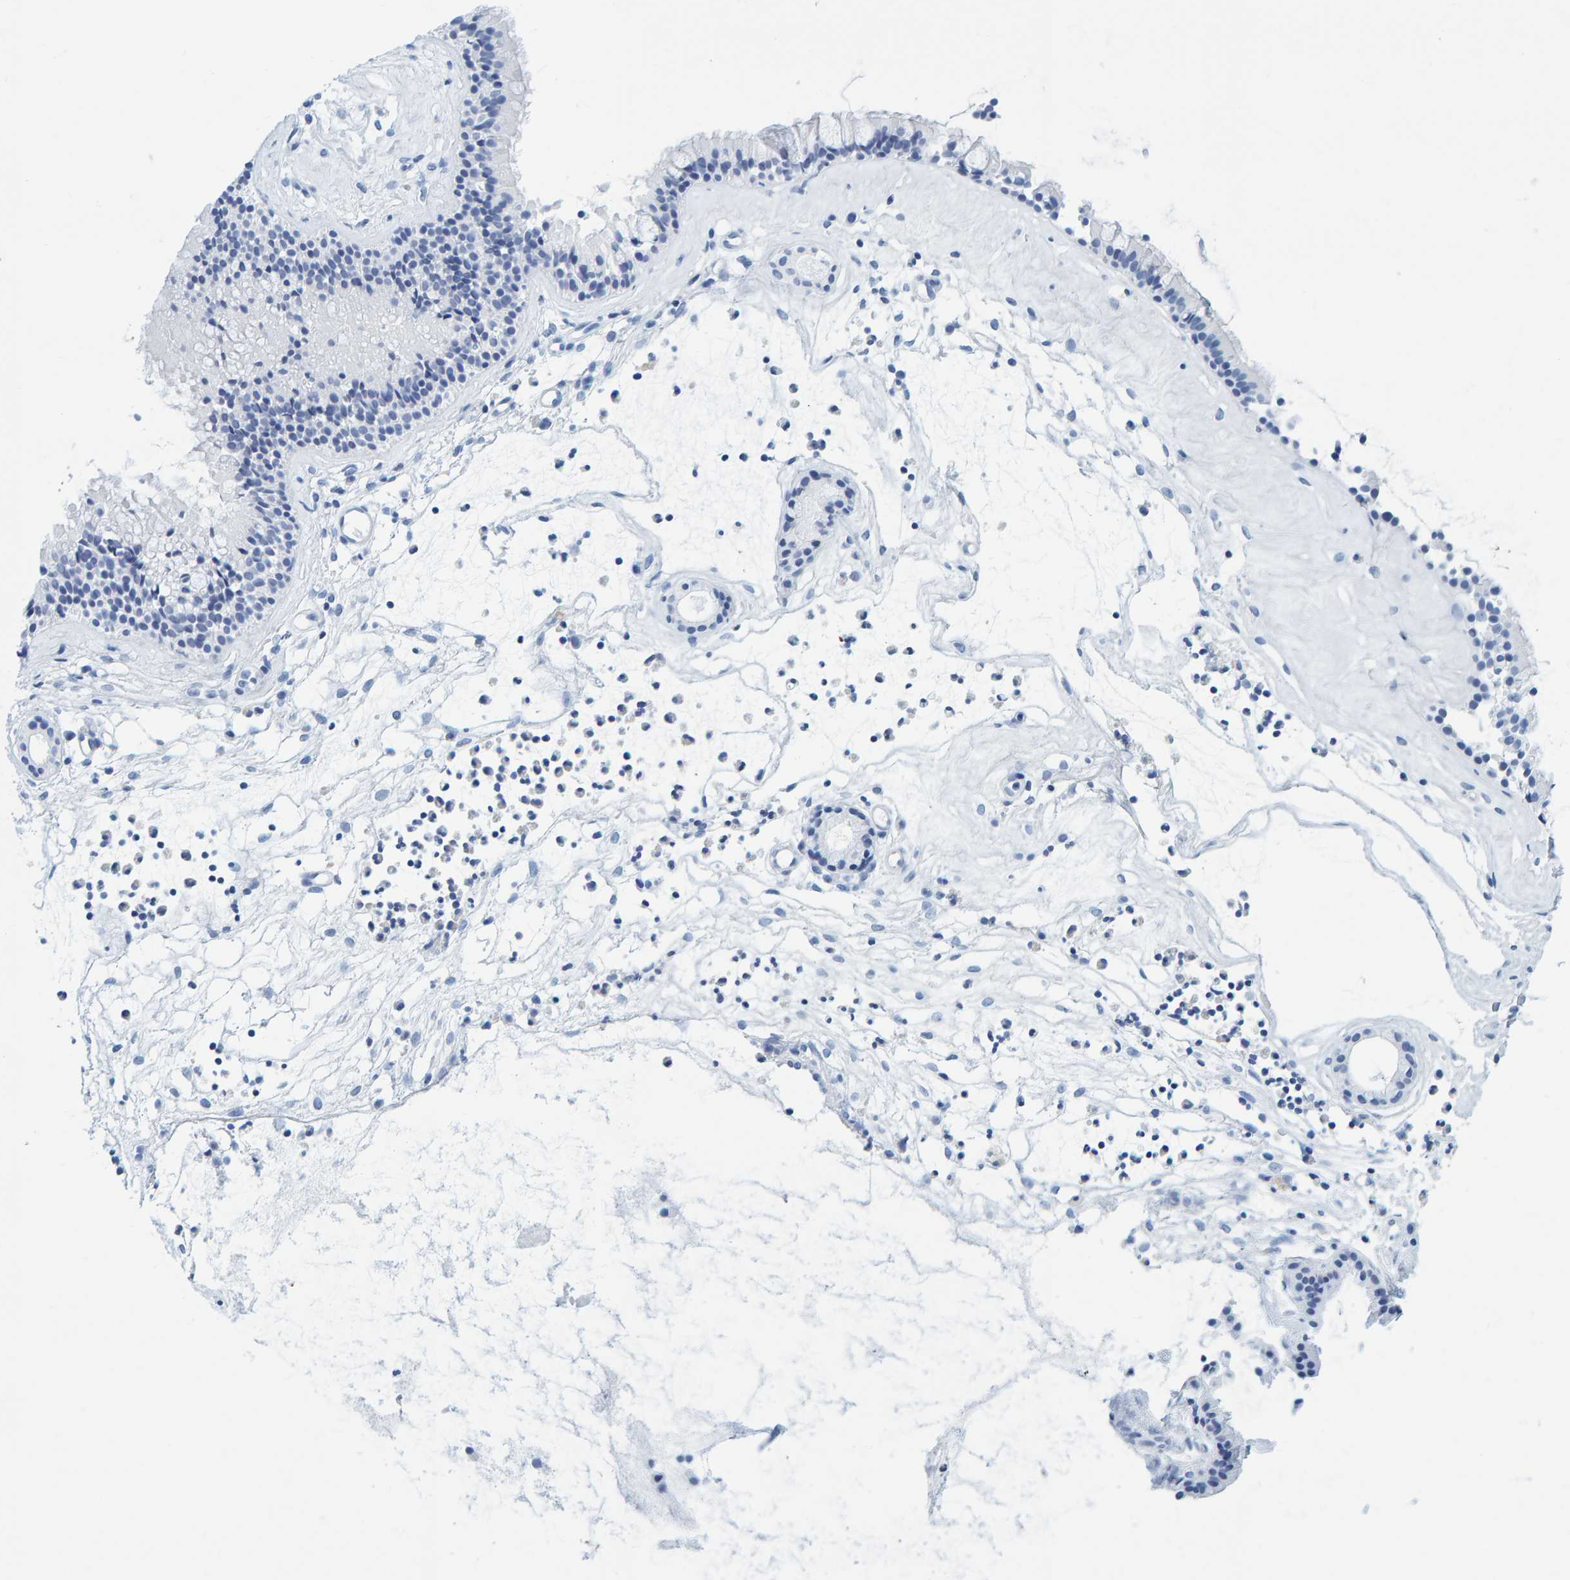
{"staining": {"intensity": "negative", "quantity": "none", "location": "none"}, "tissue": "nasopharynx", "cell_type": "Respiratory epithelial cells", "image_type": "normal", "snomed": [{"axis": "morphology", "description": "Normal tissue, NOS"}, {"axis": "topography", "description": "Nasopharynx"}], "caption": "Immunohistochemical staining of benign nasopharynx demonstrates no significant expression in respiratory epithelial cells. (DAB immunohistochemistry (IHC) with hematoxylin counter stain).", "gene": "SFTPC", "patient": {"sex": "female", "age": 42}}